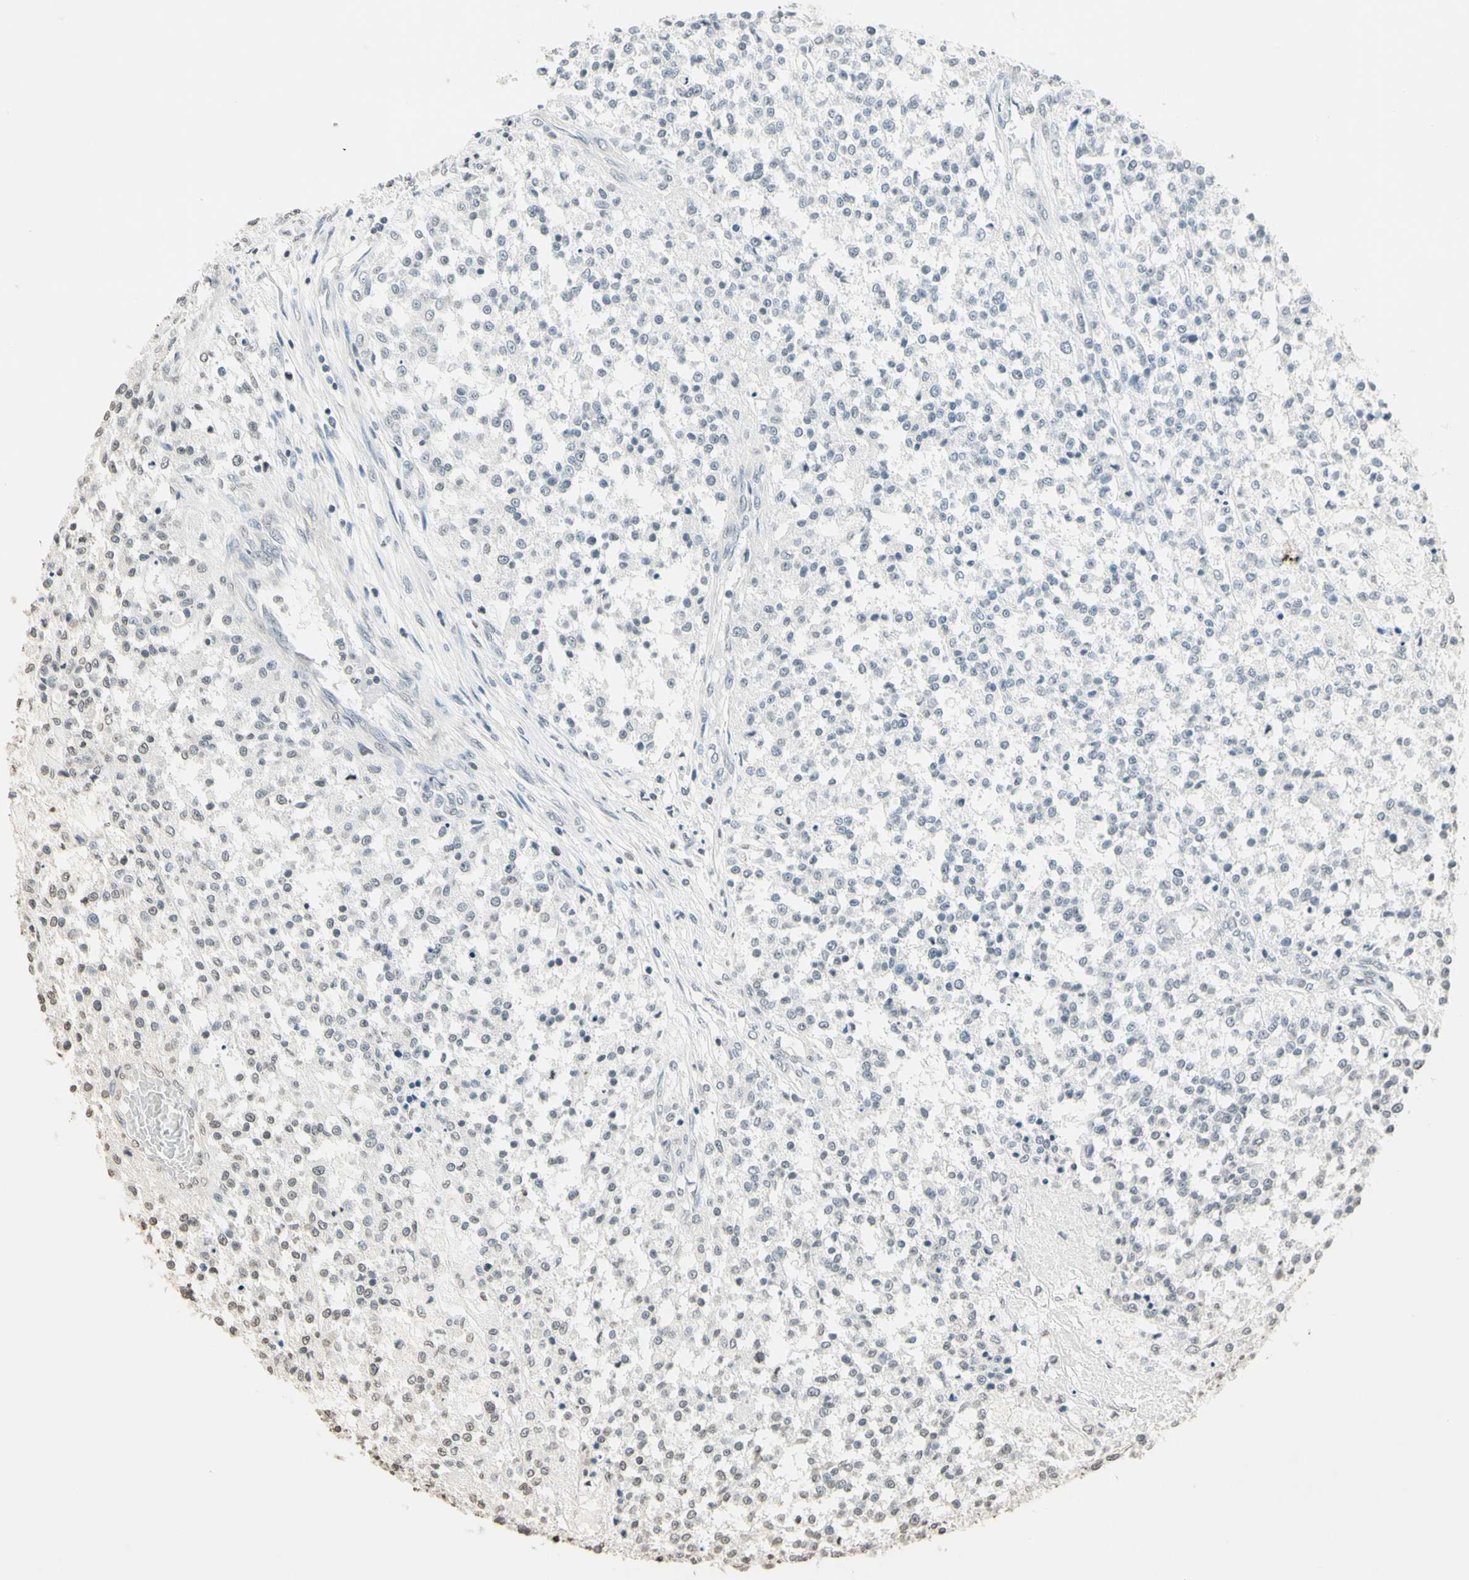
{"staining": {"intensity": "negative", "quantity": "none", "location": "none"}, "tissue": "testis cancer", "cell_type": "Tumor cells", "image_type": "cancer", "snomed": [{"axis": "morphology", "description": "Seminoma, NOS"}, {"axis": "topography", "description": "Testis"}], "caption": "Immunohistochemistry (IHC) histopathology image of testis seminoma stained for a protein (brown), which displays no staining in tumor cells.", "gene": "TOP1", "patient": {"sex": "male", "age": 59}}